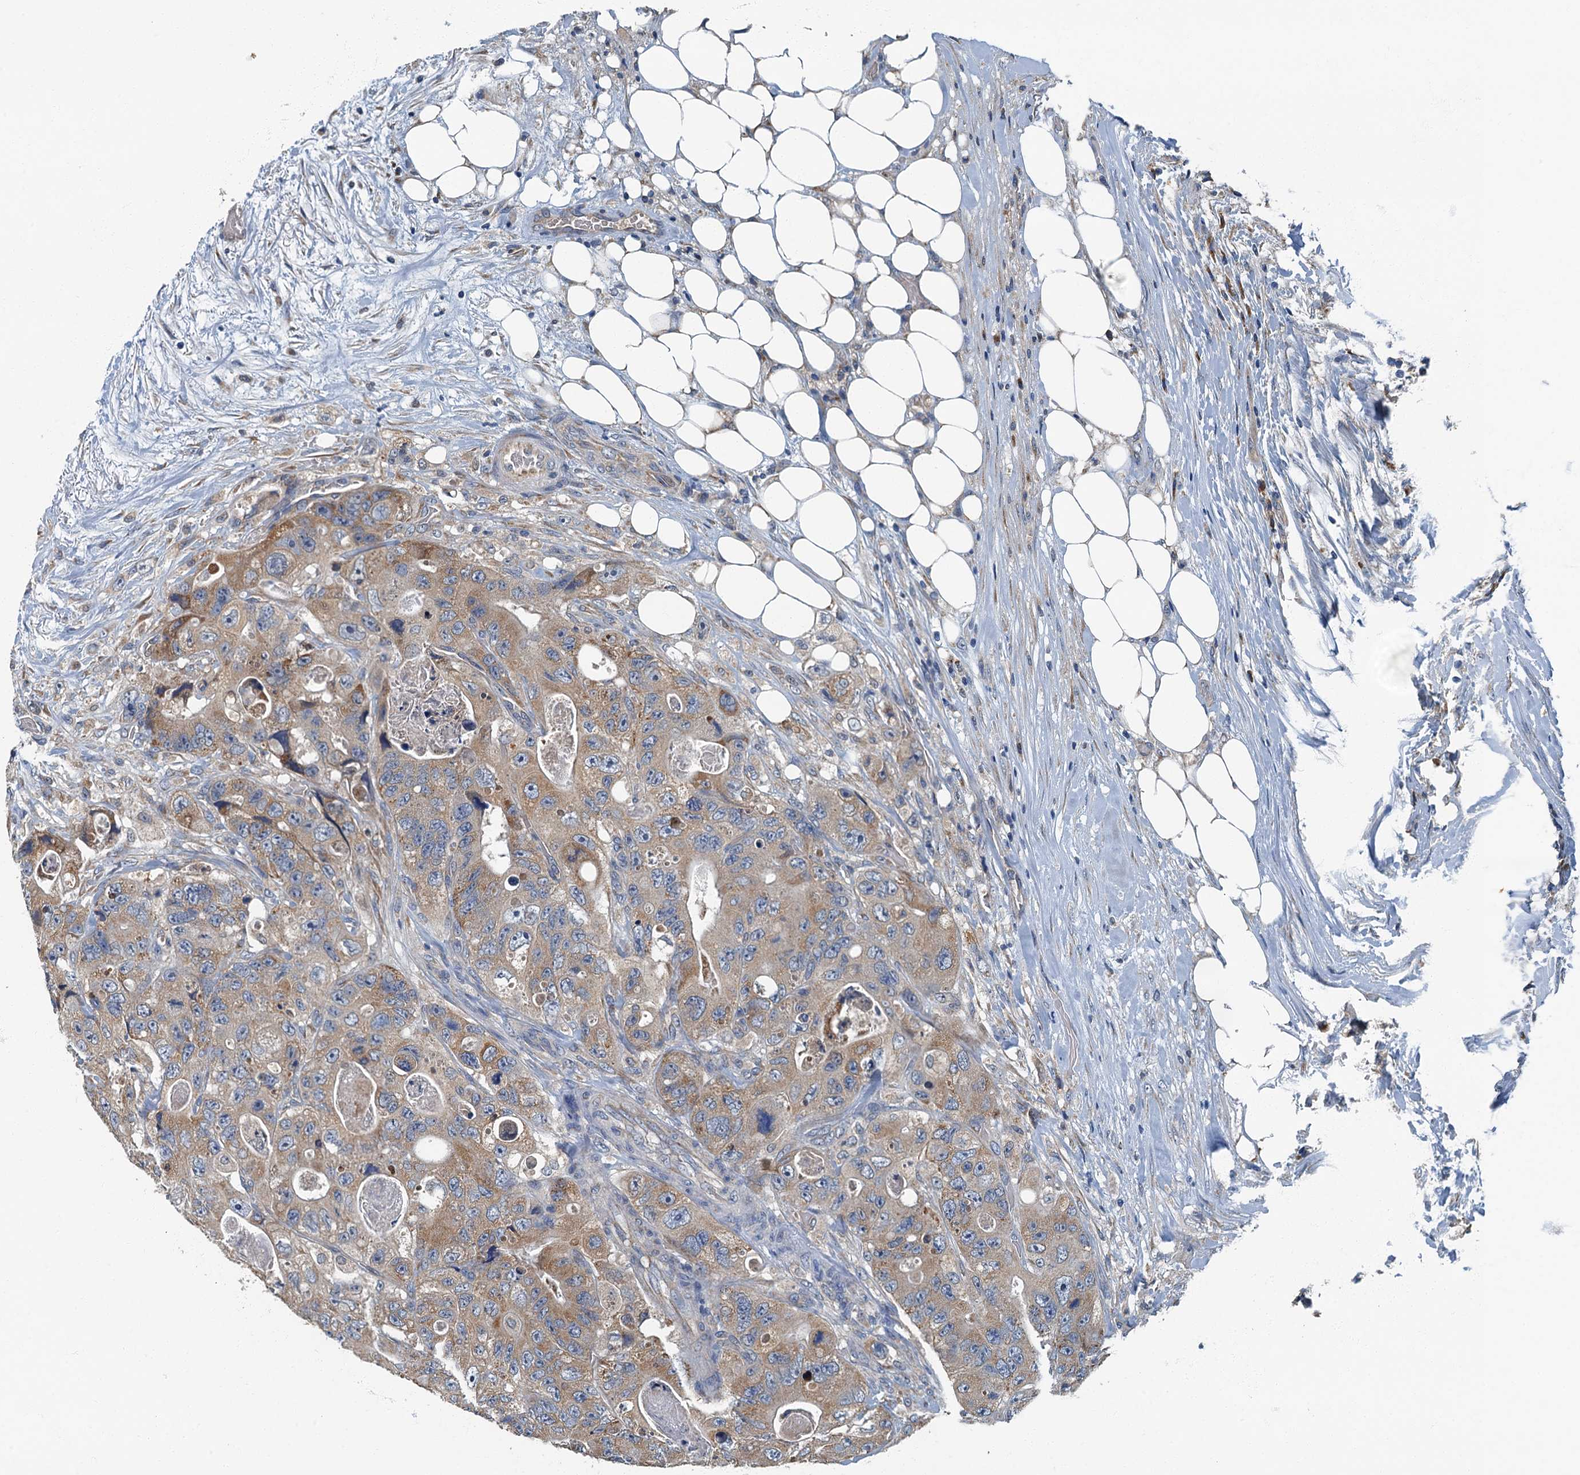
{"staining": {"intensity": "weak", "quantity": ">75%", "location": "cytoplasmic/membranous"}, "tissue": "colorectal cancer", "cell_type": "Tumor cells", "image_type": "cancer", "snomed": [{"axis": "morphology", "description": "Adenocarcinoma, NOS"}, {"axis": "topography", "description": "Colon"}], "caption": "Colorectal cancer (adenocarcinoma) tissue reveals weak cytoplasmic/membranous positivity in approximately >75% of tumor cells (brown staining indicates protein expression, while blue staining denotes nuclei).", "gene": "DDX49", "patient": {"sex": "female", "age": 46}}